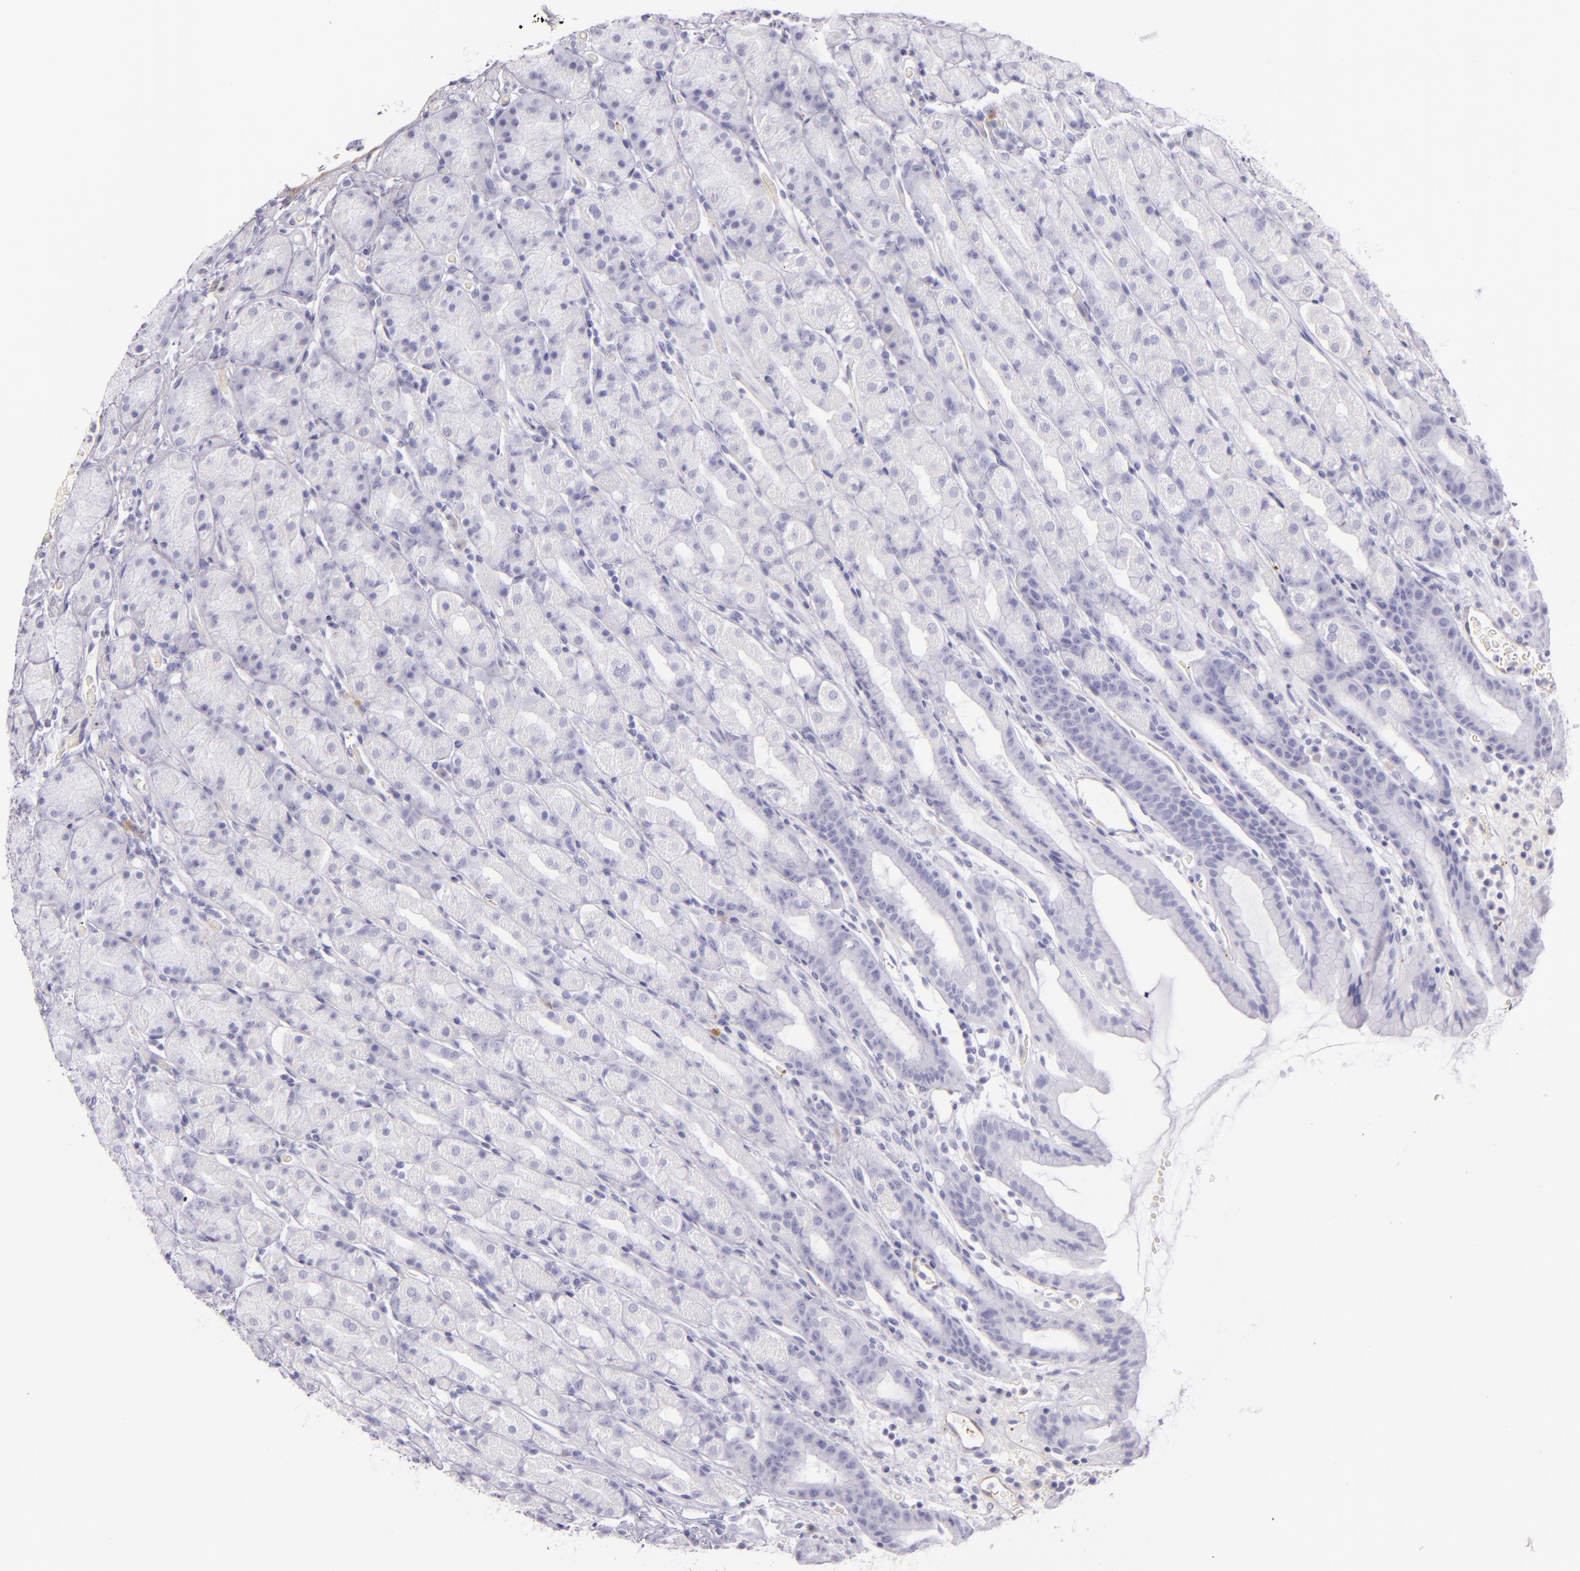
{"staining": {"intensity": "negative", "quantity": "none", "location": "none"}, "tissue": "stomach", "cell_type": "Glandular cells", "image_type": "normal", "snomed": [{"axis": "morphology", "description": "Normal tissue, NOS"}, {"axis": "topography", "description": "Stomach, upper"}], "caption": "High magnification brightfield microscopy of normal stomach stained with DAB (3,3'-diaminobenzidine) (brown) and counterstained with hematoxylin (blue): glandular cells show no significant expression. (IHC, brightfield microscopy, high magnification).", "gene": "SELP", "patient": {"sex": "male", "age": 68}}